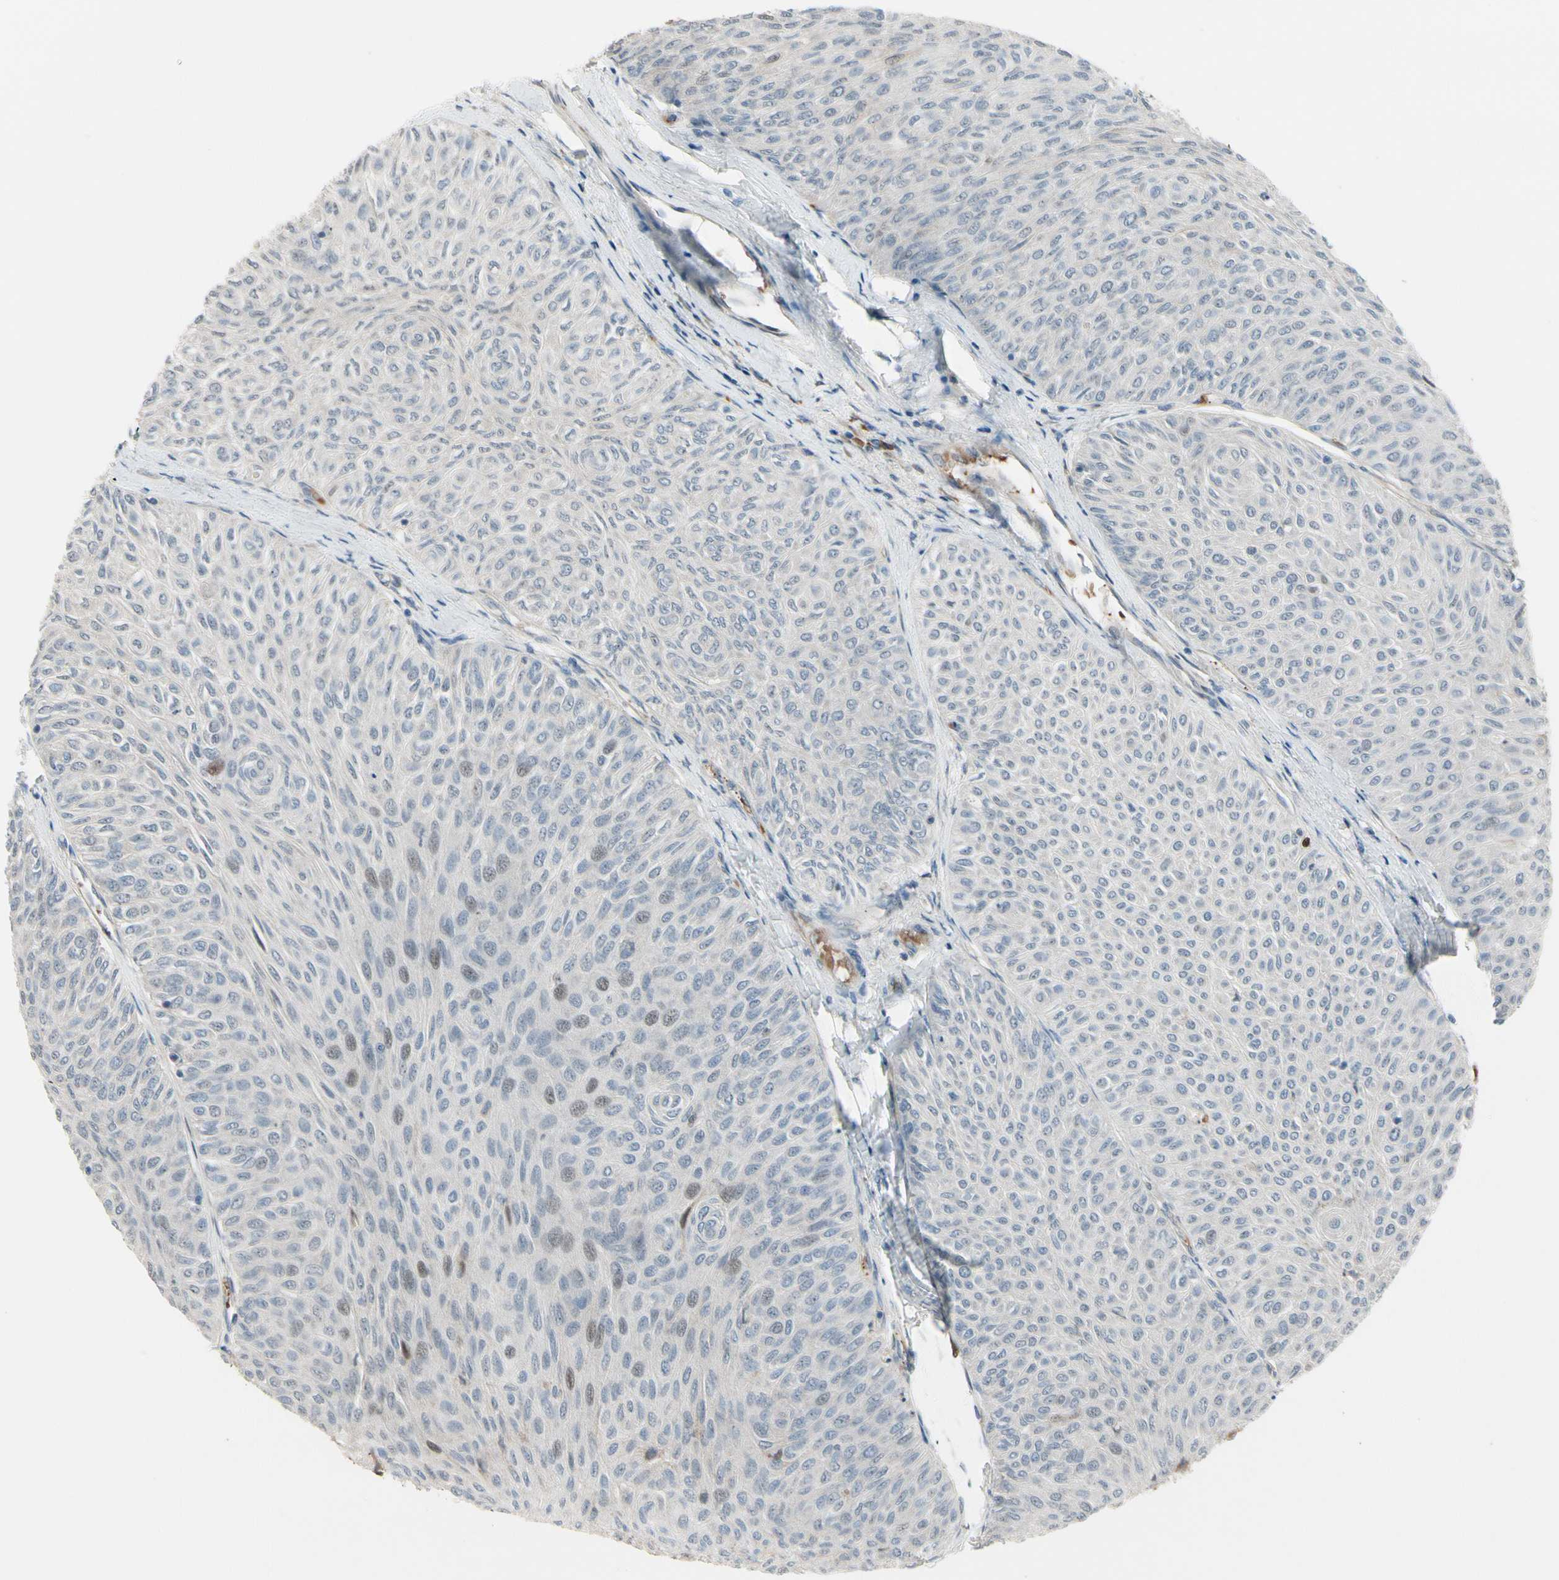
{"staining": {"intensity": "weak", "quantity": "<25%", "location": "nuclear"}, "tissue": "urothelial cancer", "cell_type": "Tumor cells", "image_type": "cancer", "snomed": [{"axis": "morphology", "description": "Urothelial carcinoma, Low grade"}, {"axis": "topography", "description": "Urinary bladder"}], "caption": "This is an IHC image of urothelial cancer. There is no staining in tumor cells.", "gene": "SNX29", "patient": {"sex": "male", "age": 78}}